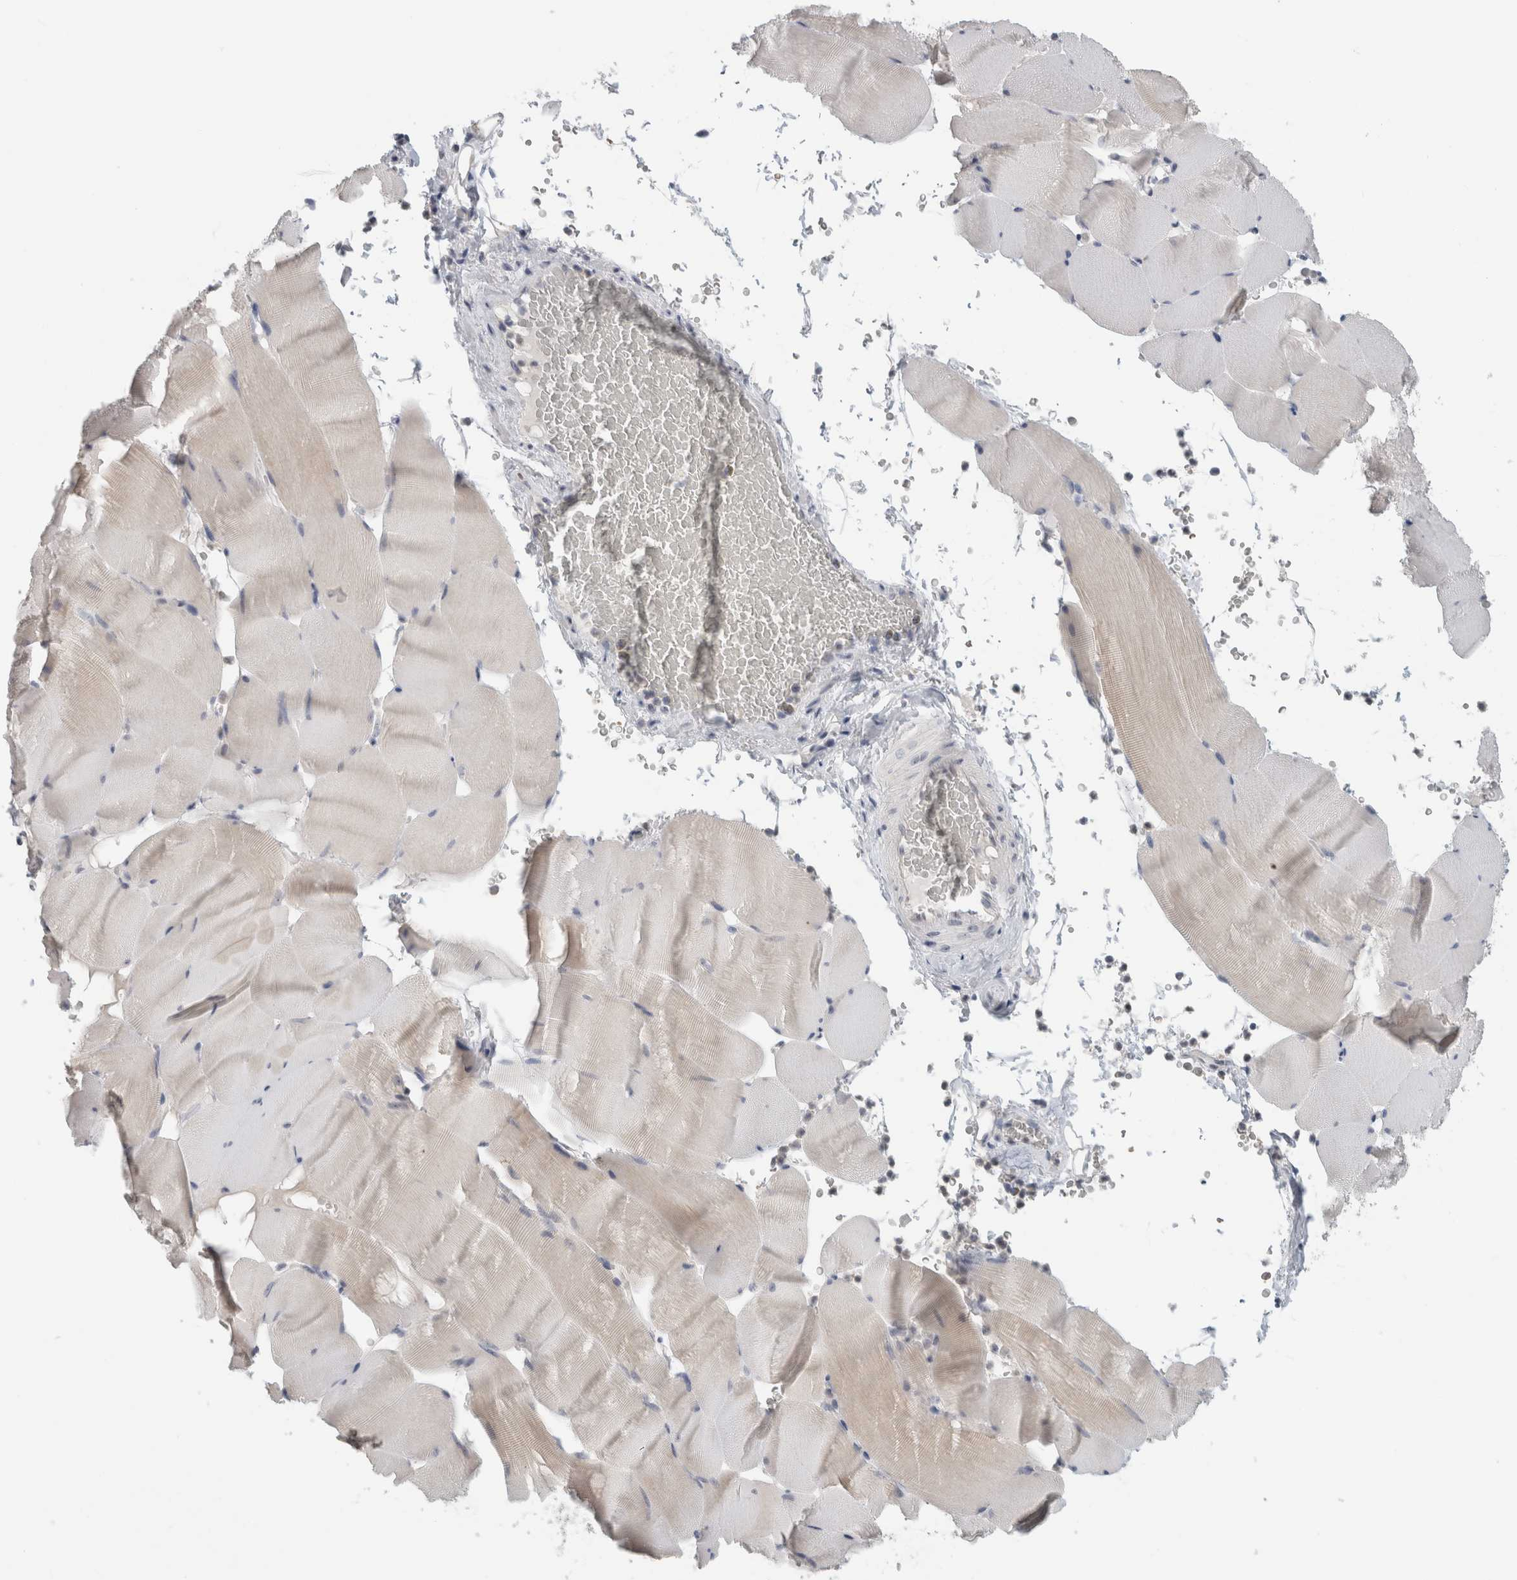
{"staining": {"intensity": "weak", "quantity": "<25%", "location": "cytoplasmic/membranous"}, "tissue": "skeletal muscle", "cell_type": "Myocytes", "image_type": "normal", "snomed": [{"axis": "morphology", "description": "Normal tissue, NOS"}, {"axis": "topography", "description": "Skeletal muscle"}], "caption": "Skeletal muscle stained for a protein using immunohistochemistry (IHC) exhibits no expression myocytes.", "gene": "FMR1NB", "patient": {"sex": "male", "age": 62}}